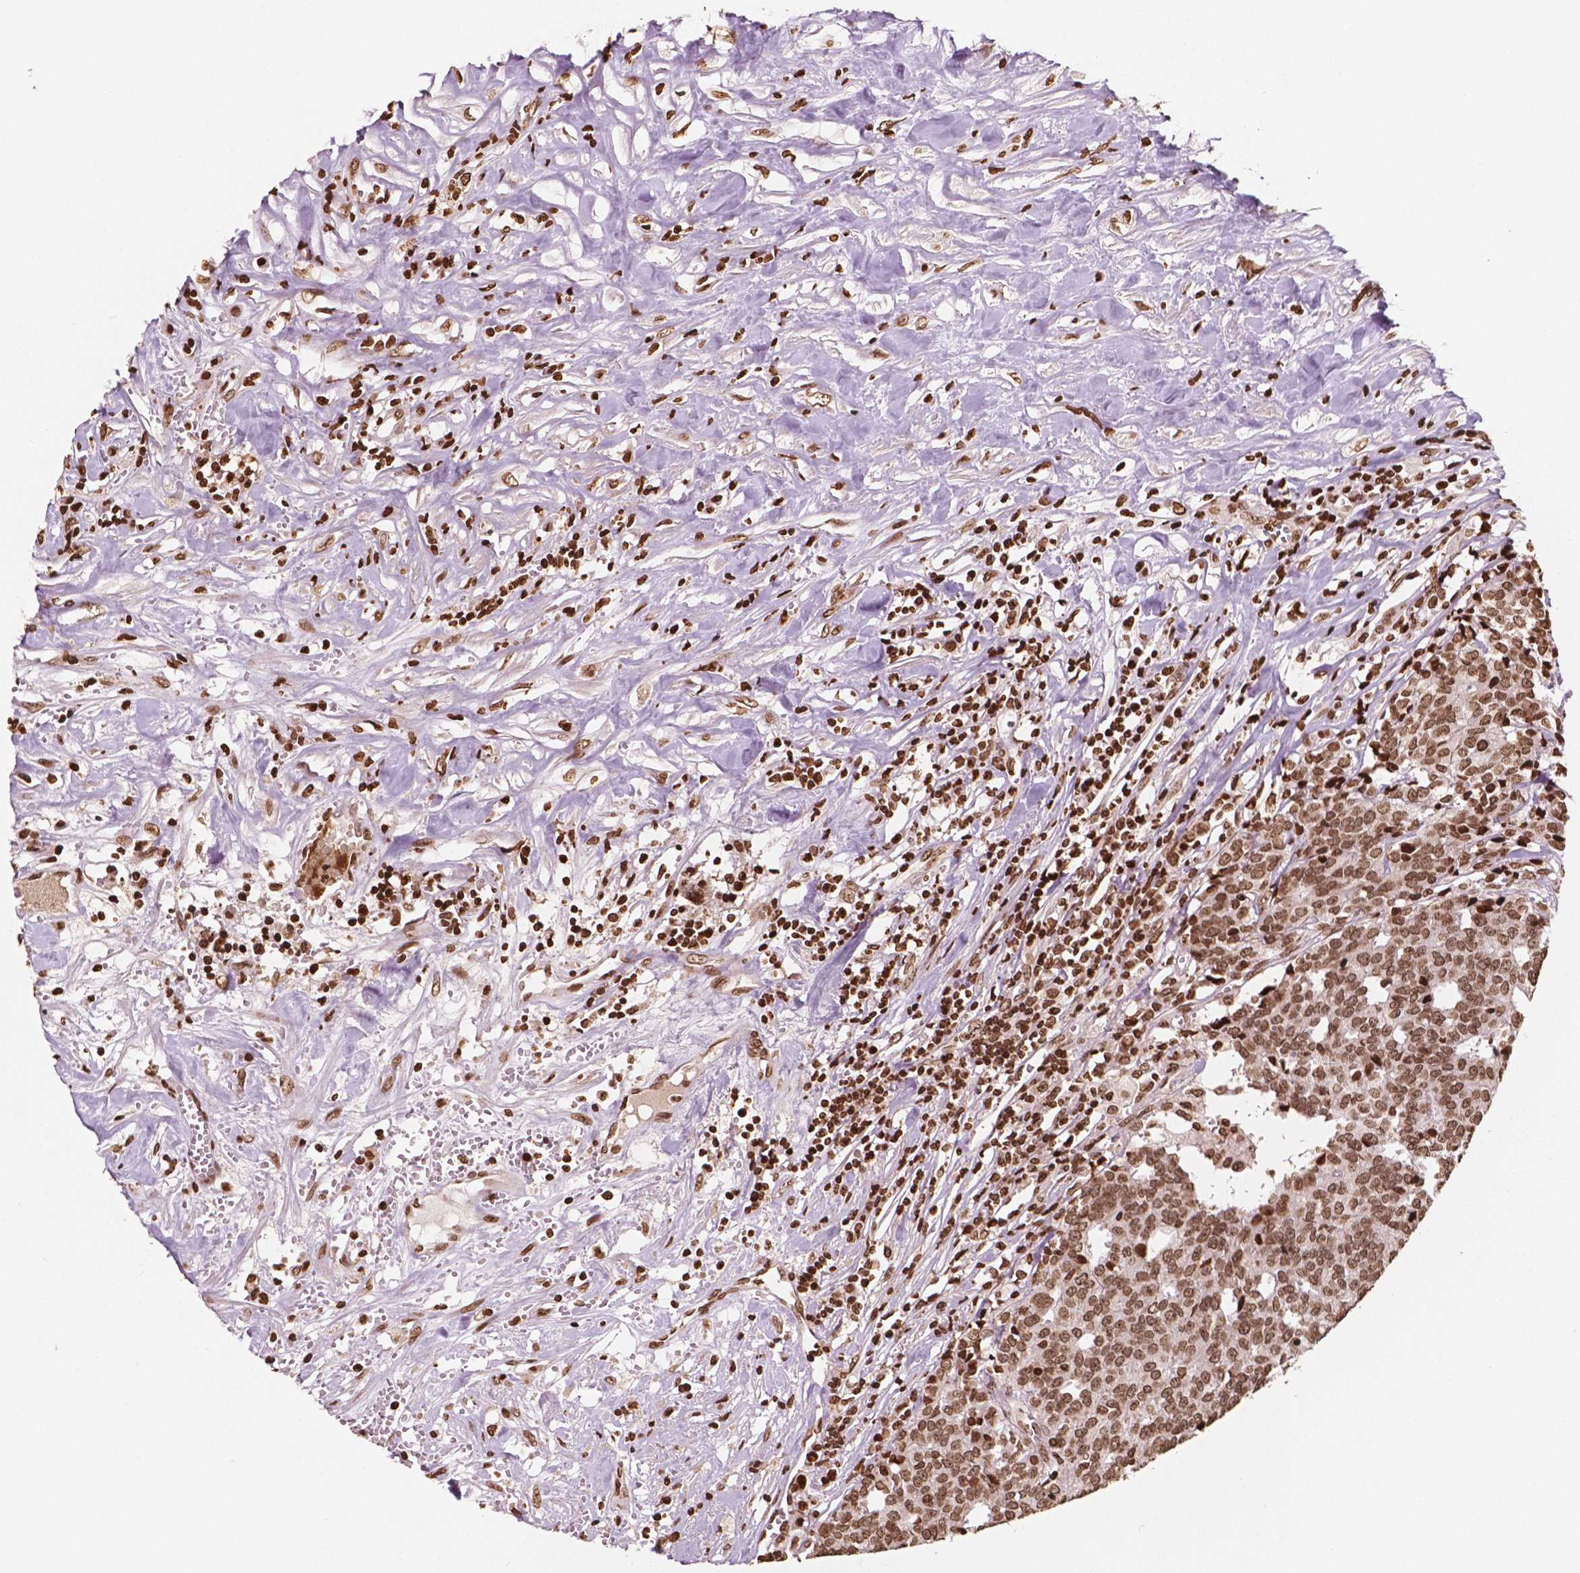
{"staining": {"intensity": "moderate", "quantity": ">75%", "location": "nuclear"}, "tissue": "prostate cancer", "cell_type": "Tumor cells", "image_type": "cancer", "snomed": [{"axis": "morphology", "description": "Adenocarcinoma, High grade"}, {"axis": "topography", "description": "Prostate and seminal vesicle, NOS"}], "caption": "Immunohistochemical staining of prostate cancer (adenocarcinoma (high-grade)) reveals medium levels of moderate nuclear staining in about >75% of tumor cells. The staining is performed using DAB brown chromogen to label protein expression. The nuclei are counter-stained blue using hematoxylin.", "gene": "H3C7", "patient": {"sex": "male", "age": 60}}